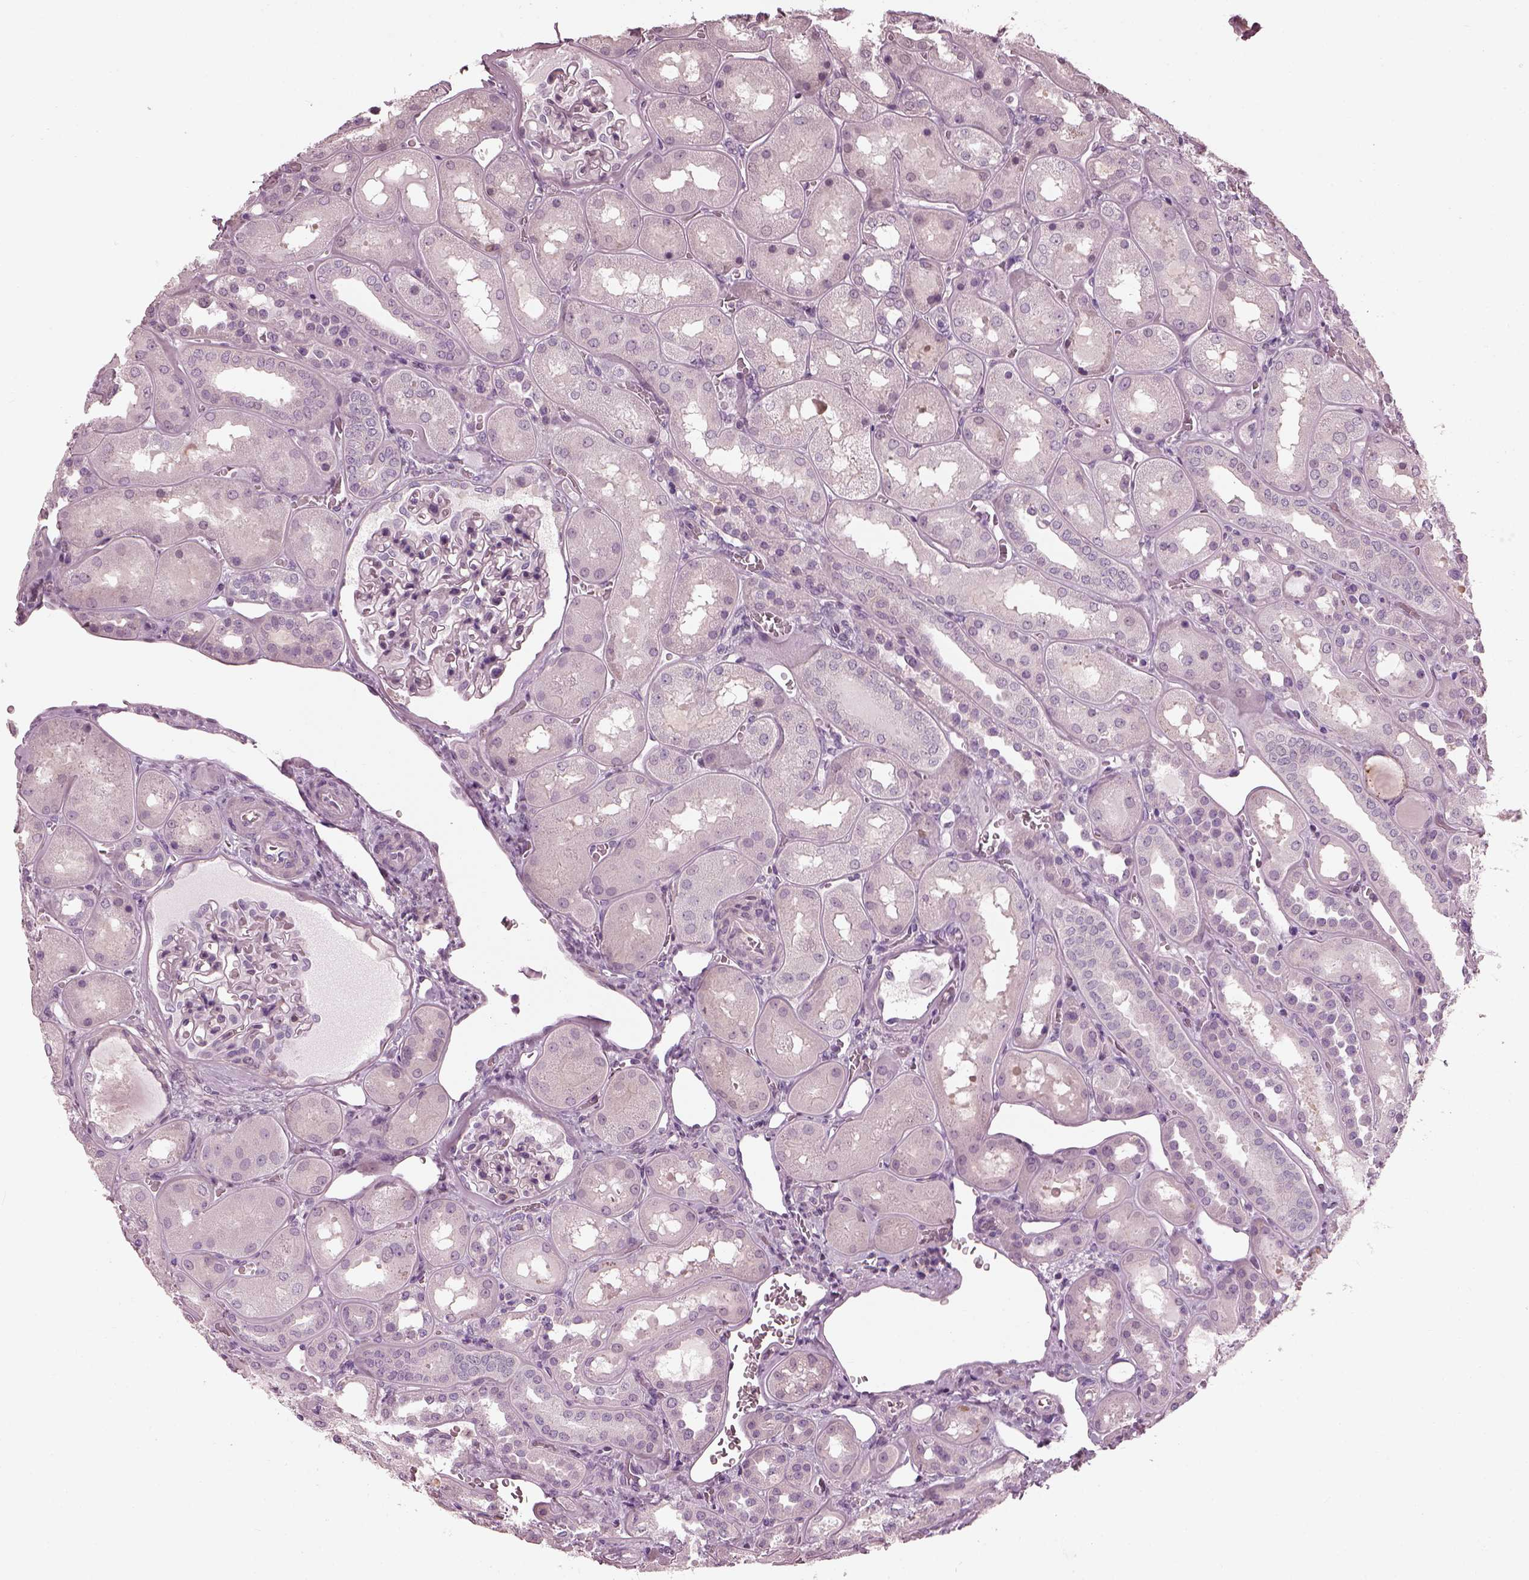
{"staining": {"intensity": "negative", "quantity": "none", "location": "none"}, "tissue": "kidney", "cell_type": "Cells in glomeruli", "image_type": "normal", "snomed": [{"axis": "morphology", "description": "Normal tissue, NOS"}, {"axis": "topography", "description": "Kidney"}], "caption": "Photomicrograph shows no significant protein expression in cells in glomeruli of unremarkable kidney. (DAB (3,3'-diaminobenzidine) IHC with hematoxylin counter stain).", "gene": "BFSP1", "patient": {"sex": "male", "age": 73}}